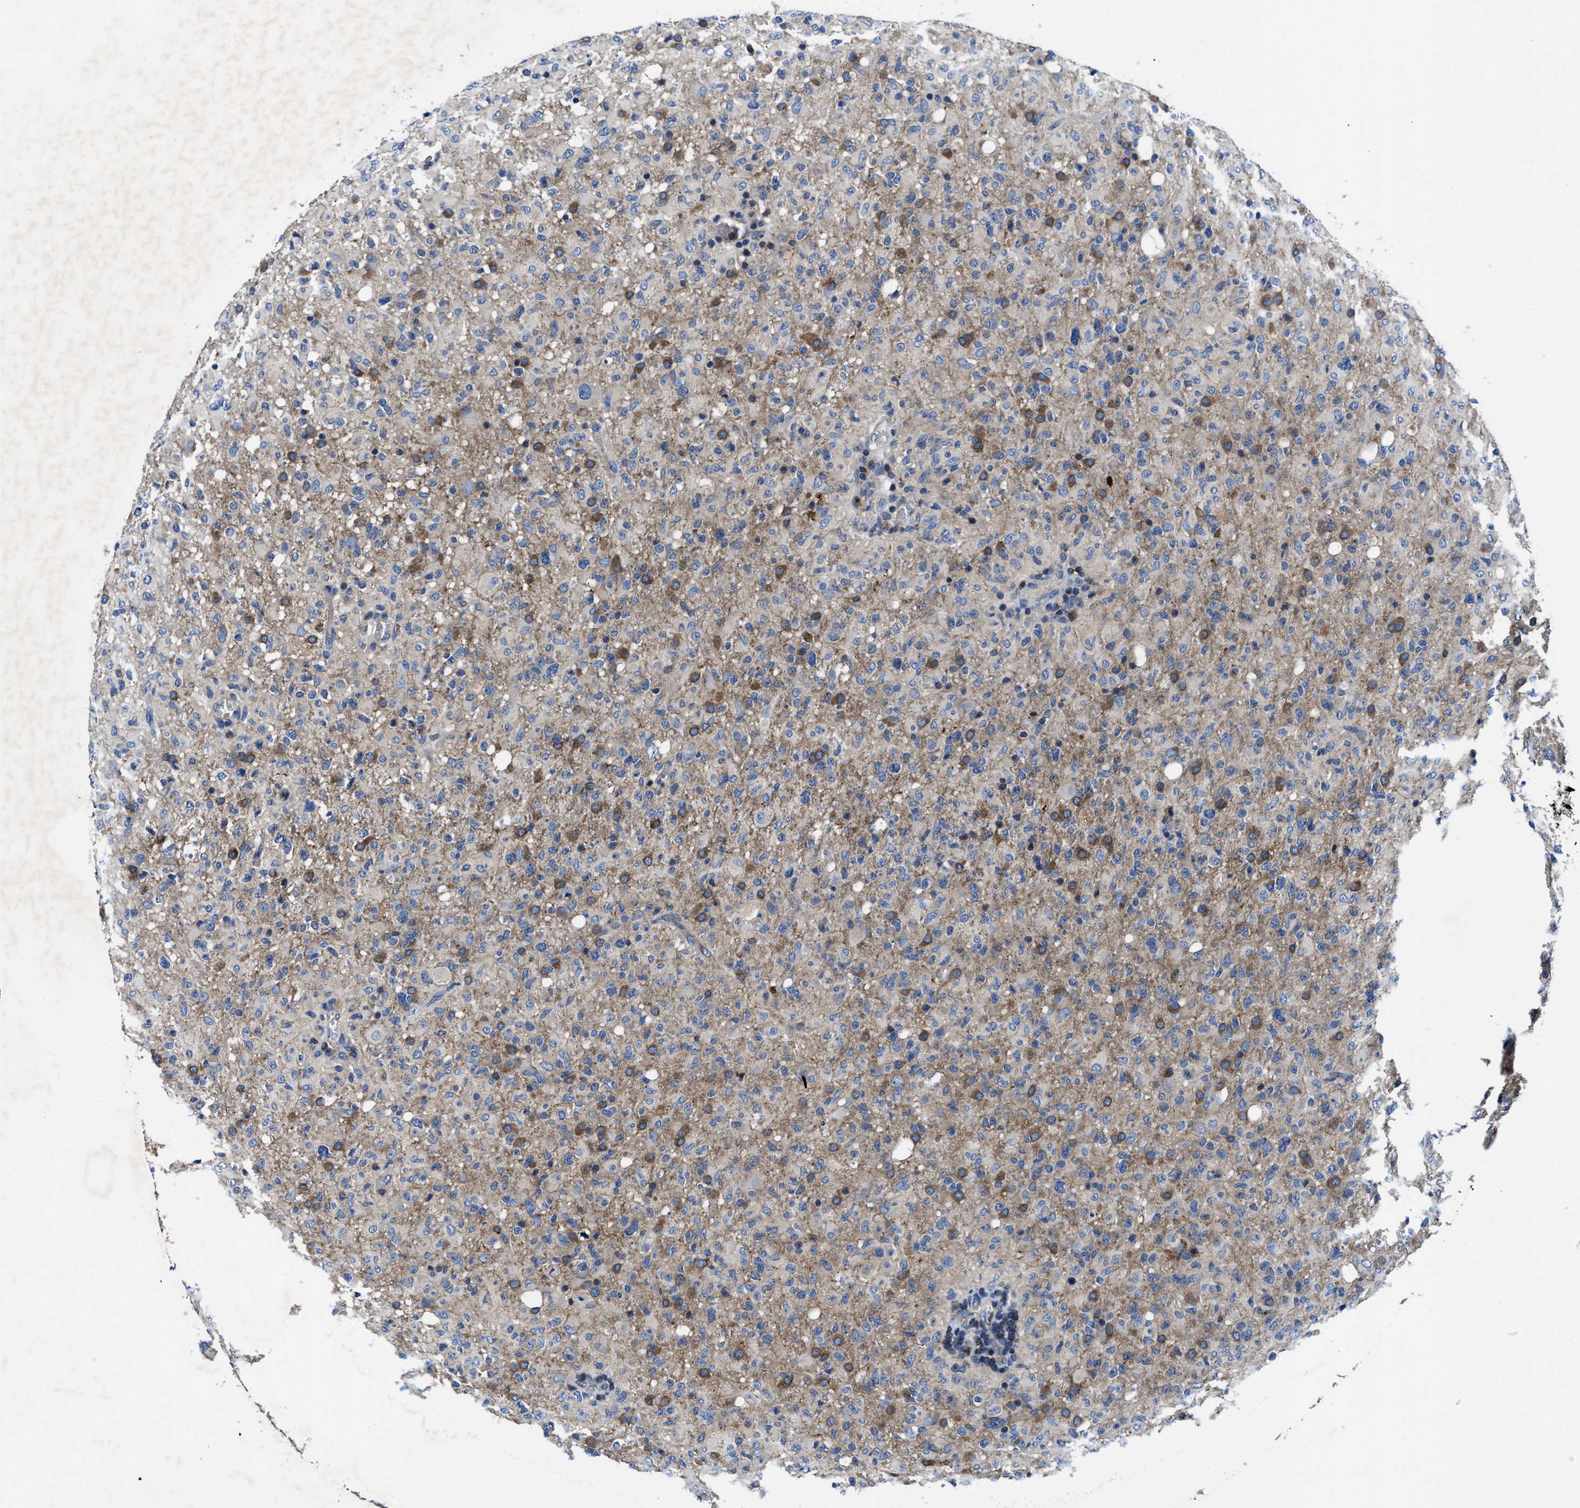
{"staining": {"intensity": "moderate", "quantity": "25%-75%", "location": "cytoplasmic/membranous"}, "tissue": "glioma", "cell_type": "Tumor cells", "image_type": "cancer", "snomed": [{"axis": "morphology", "description": "Glioma, malignant, High grade"}, {"axis": "topography", "description": "Brain"}], "caption": "The histopathology image exhibits a brown stain indicating the presence of a protein in the cytoplasmic/membranous of tumor cells in malignant high-grade glioma.", "gene": "PHLPP1", "patient": {"sex": "female", "age": 57}}